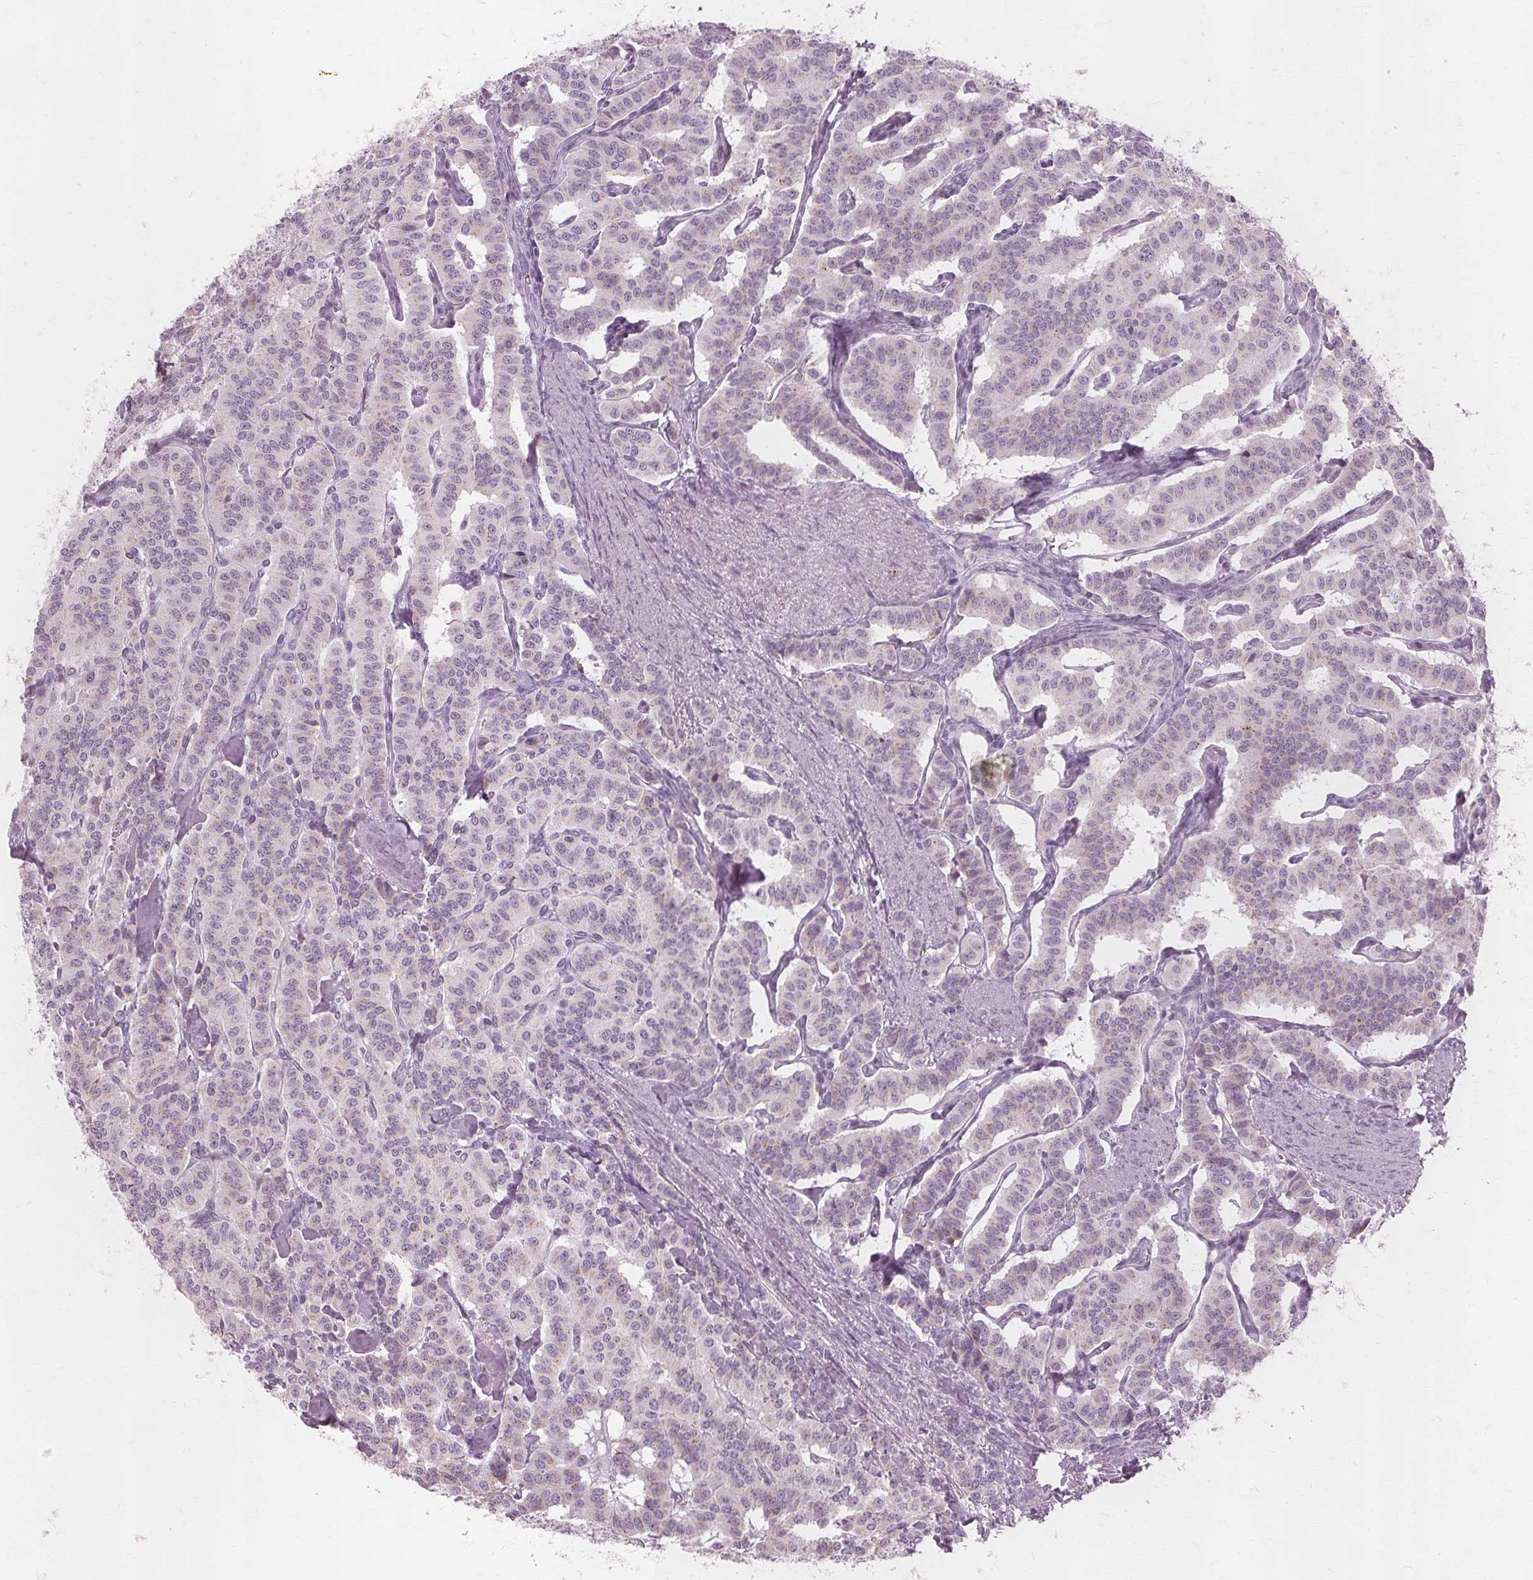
{"staining": {"intensity": "weak", "quantity": "<25%", "location": "cytoplasmic/membranous"}, "tissue": "carcinoid", "cell_type": "Tumor cells", "image_type": "cancer", "snomed": [{"axis": "morphology", "description": "Carcinoid, malignant, NOS"}, {"axis": "topography", "description": "Lung"}], "caption": "Protein analysis of carcinoid shows no significant positivity in tumor cells.", "gene": "DNASE2", "patient": {"sex": "female", "age": 46}}